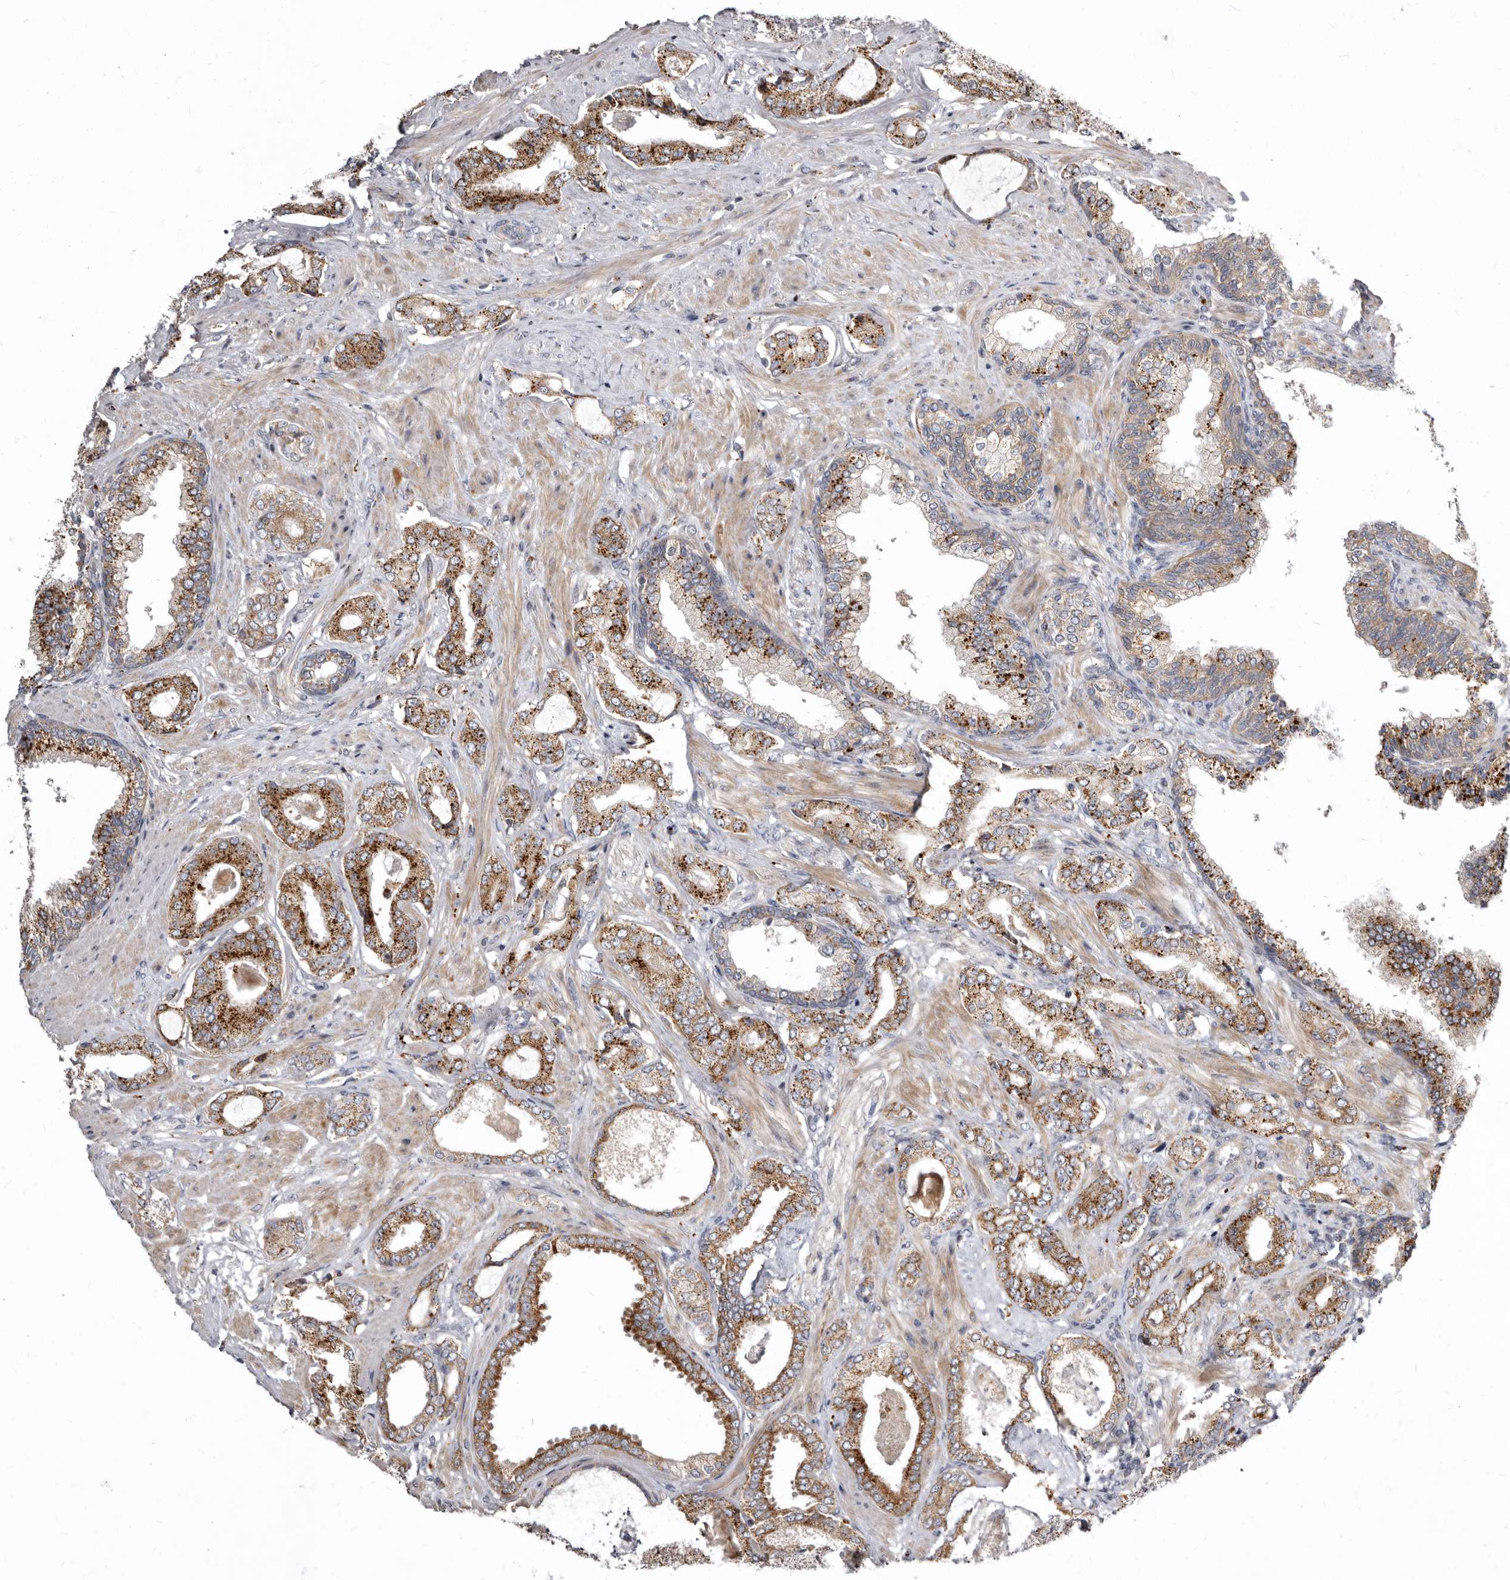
{"staining": {"intensity": "moderate", "quantity": "25%-75%", "location": "cytoplasmic/membranous"}, "tissue": "prostate cancer", "cell_type": "Tumor cells", "image_type": "cancer", "snomed": [{"axis": "morphology", "description": "Adenocarcinoma, Low grade"}, {"axis": "topography", "description": "Prostate"}], "caption": "Immunohistochemistry photomicrograph of prostate cancer (low-grade adenocarcinoma) stained for a protein (brown), which reveals medium levels of moderate cytoplasmic/membranous expression in about 25%-75% of tumor cells.", "gene": "SMC4", "patient": {"sex": "male", "age": 71}}